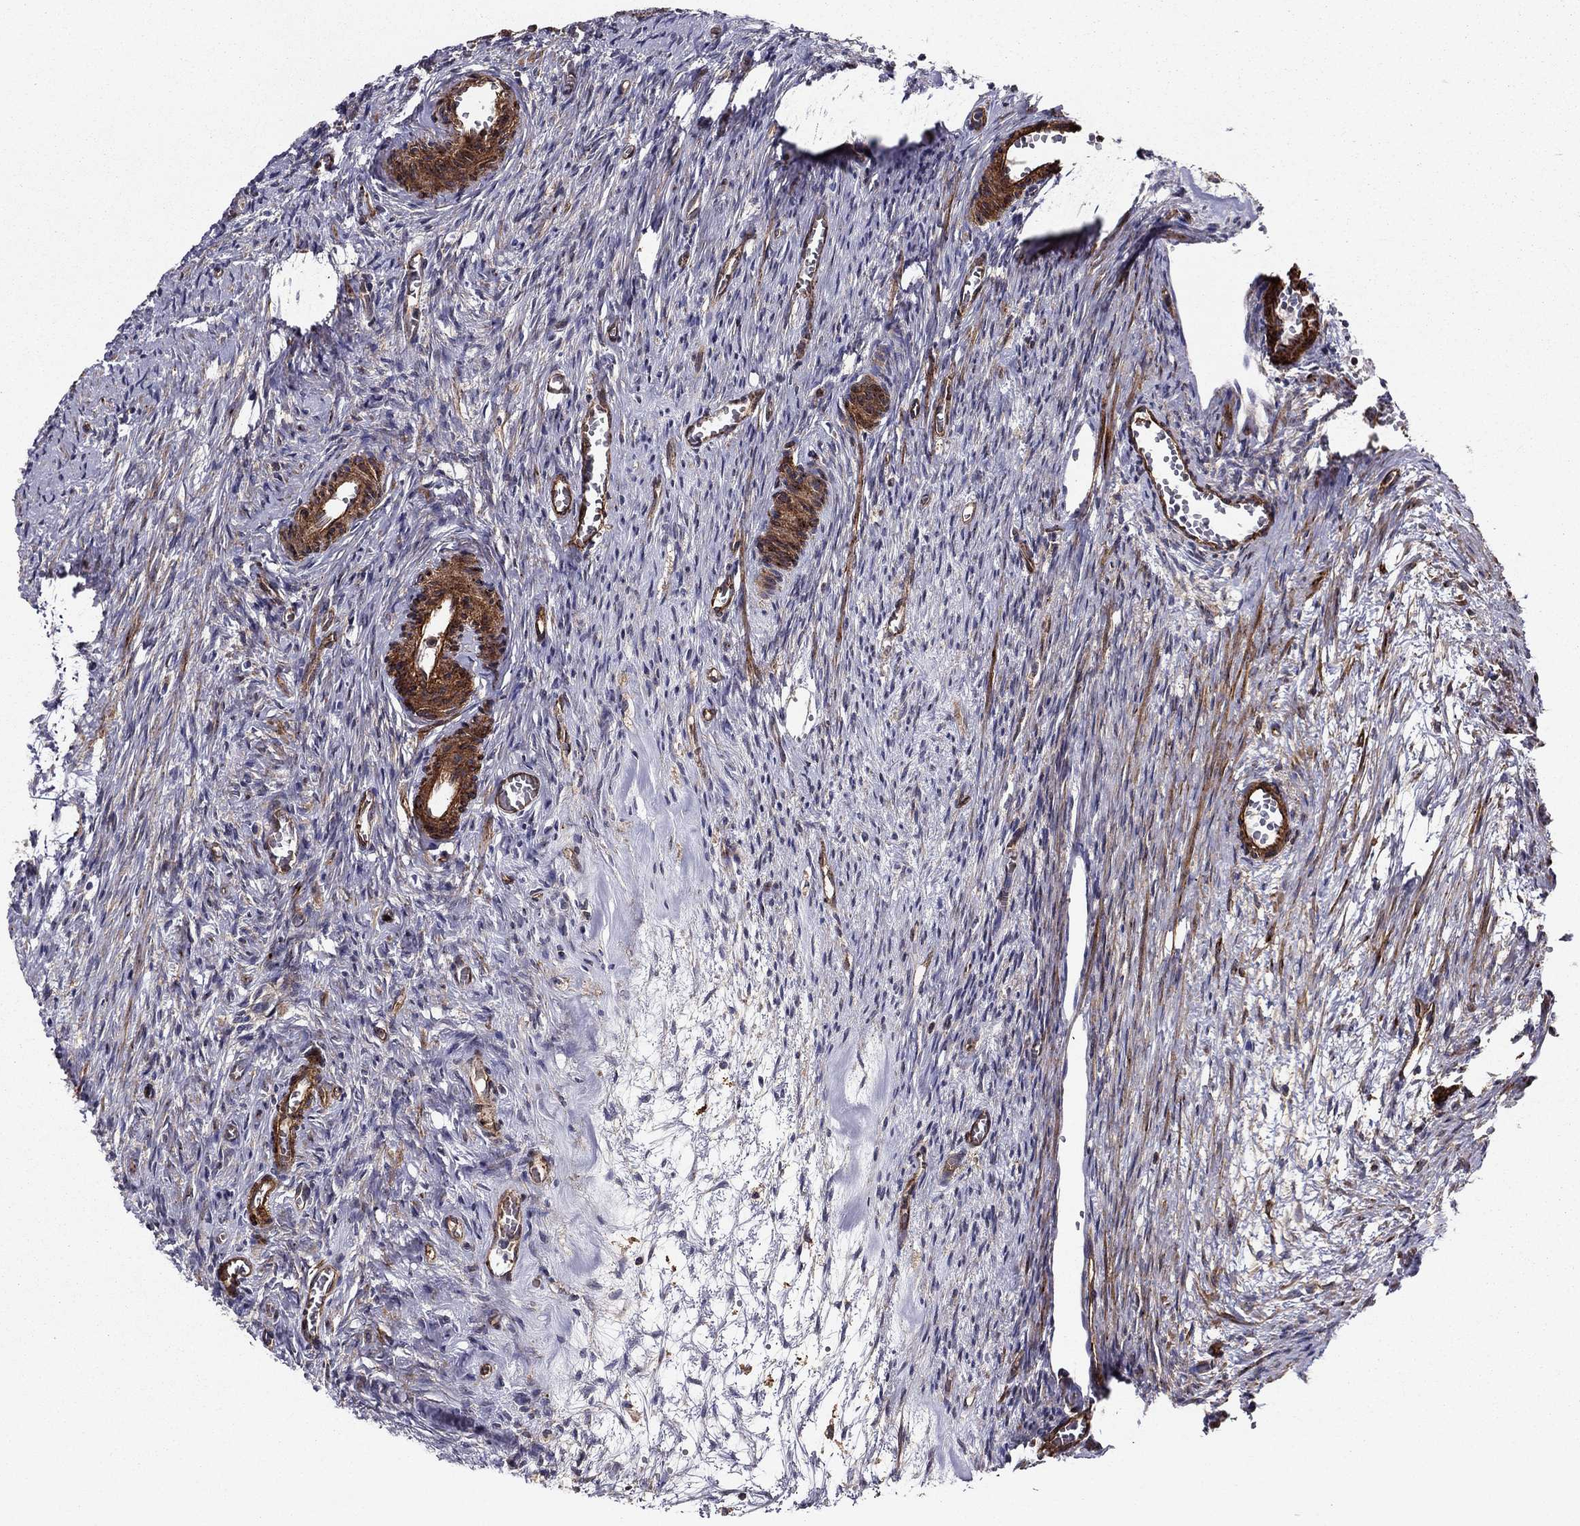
{"staining": {"intensity": "negative", "quantity": "none", "location": "none"}, "tissue": "ovary", "cell_type": "Ovarian stroma cells", "image_type": "normal", "snomed": [{"axis": "morphology", "description": "Normal tissue, NOS"}, {"axis": "topography", "description": "Ovary"}], "caption": "DAB immunohistochemical staining of unremarkable human ovary displays no significant expression in ovarian stroma cells. (Brightfield microscopy of DAB (3,3'-diaminobenzidine) immunohistochemistry (IHC) at high magnification).", "gene": "EHBP1L1", "patient": {"sex": "female", "age": 39}}